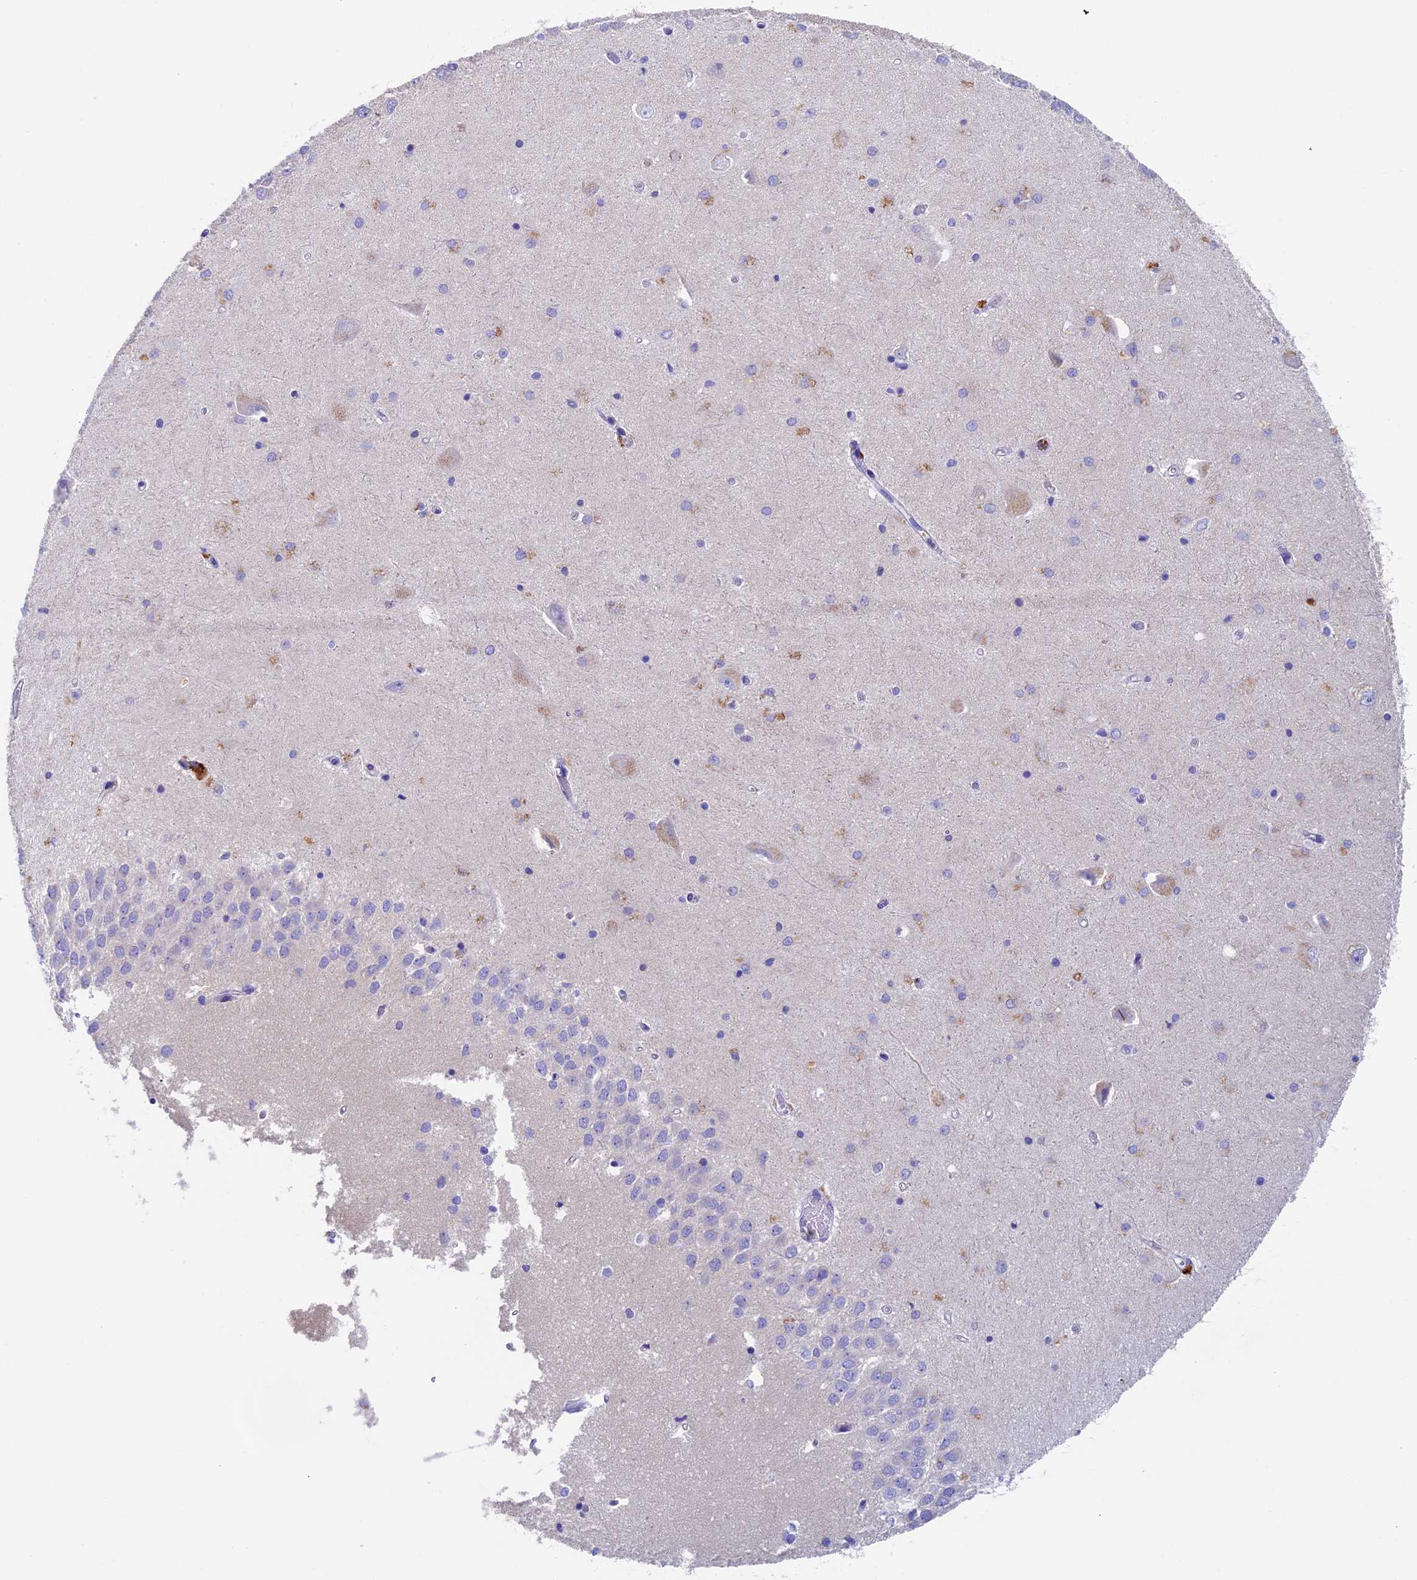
{"staining": {"intensity": "negative", "quantity": "none", "location": "none"}, "tissue": "hippocampus", "cell_type": "Glial cells", "image_type": "normal", "snomed": [{"axis": "morphology", "description": "Normal tissue, NOS"}, {"axis": "topography", "description": "Hippocampus"}], "caption": "IHC of benign human hippocampus reveals no positivity in glial cells.", "gene": "ADAT1", "patient": {"sex": "male", "age": 45}}